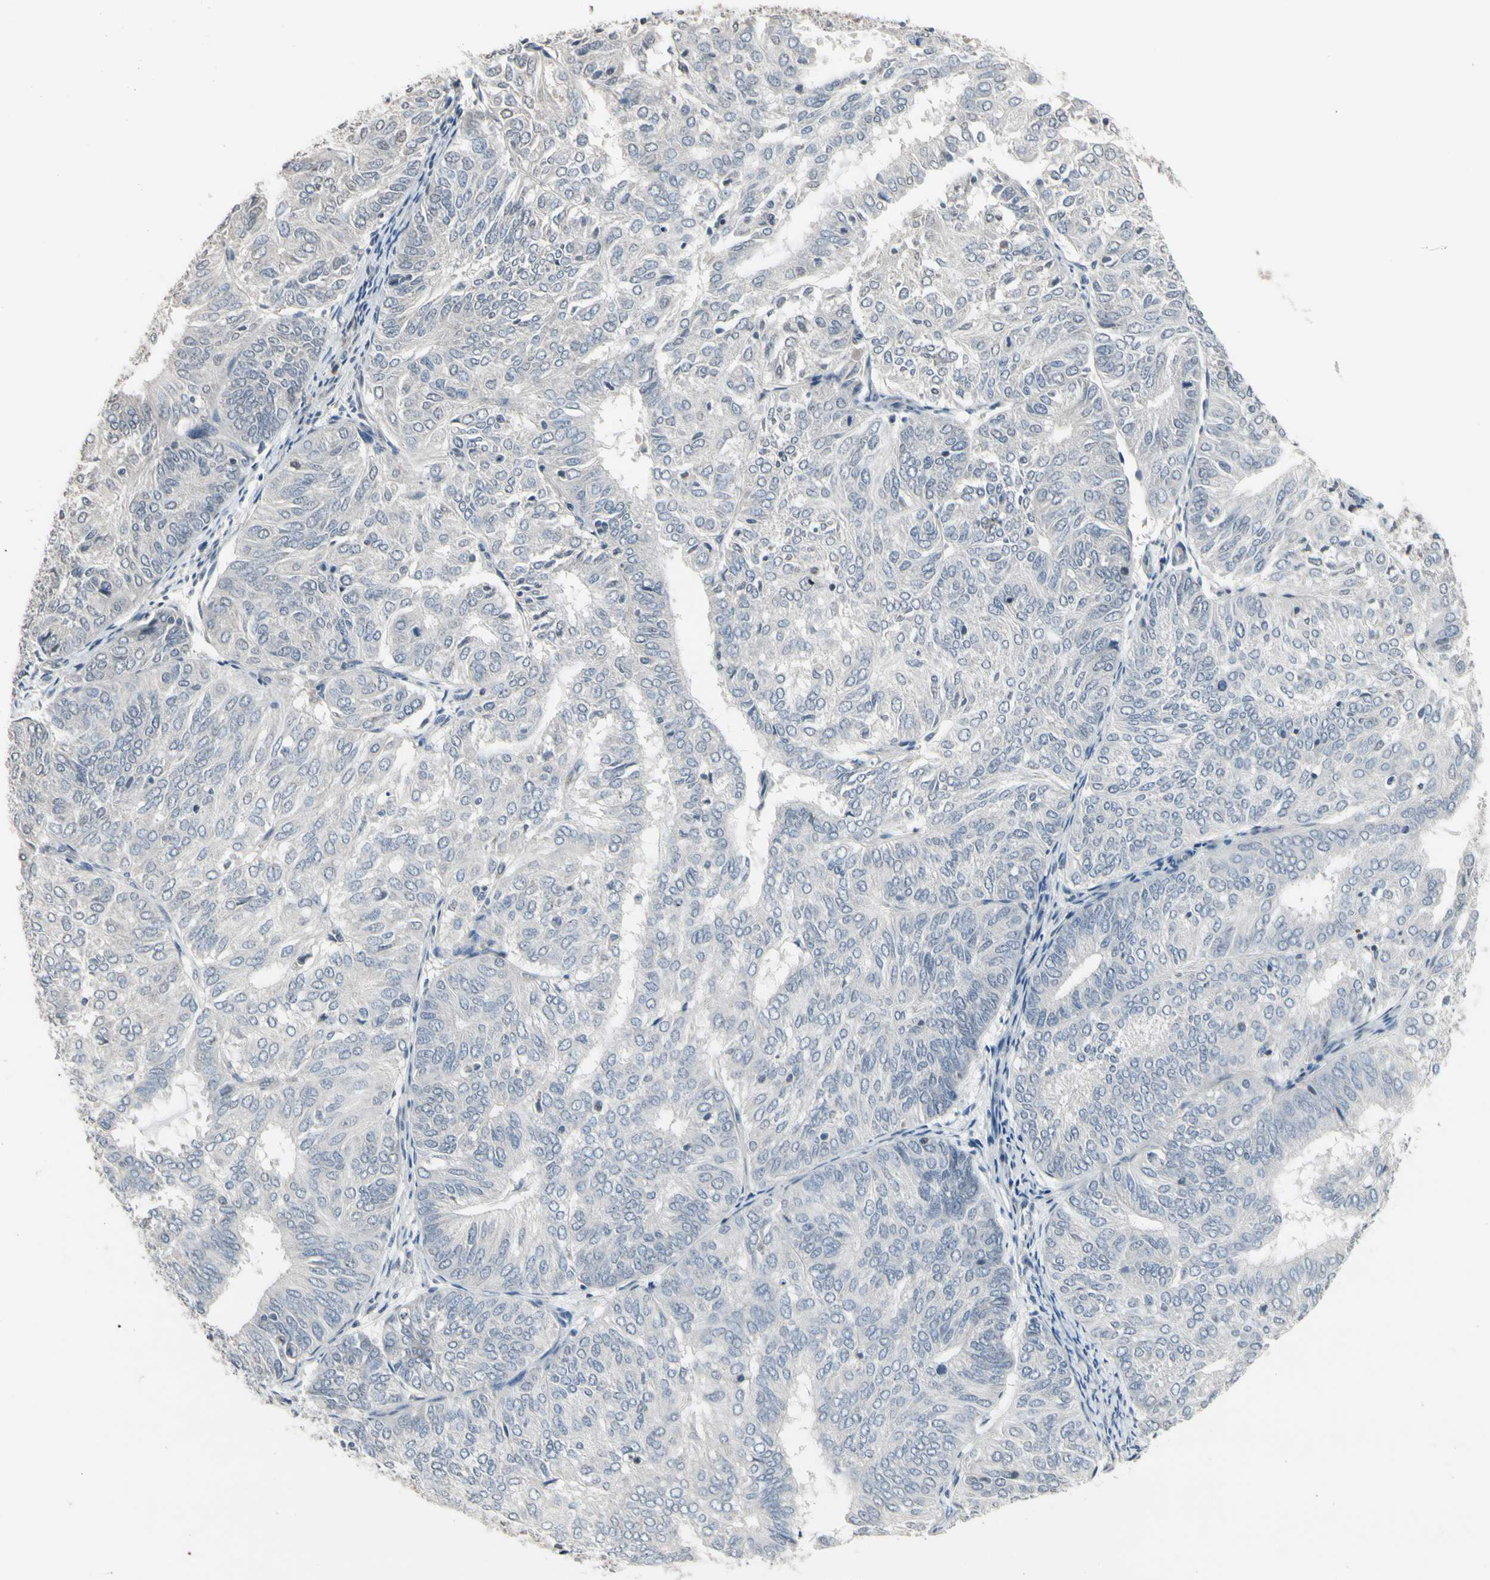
{"staining": {"intensity": "negative", "quantity": "none", "location": "none"}, "tissue": "endometrial cancer", "cell_type": "Tumor cells", "image_type": "cancer", "snomed": [{"axis": "morphology", "description": "Adenocarcinoma, NOS"}, {"axis": "topography", "description": "Uterus"}], "caption": "Tumor cells are negative for brown protein staining in endometrial cancer (adenocarcinoma). (Brightfield microscopy of DAB (3,3'-diaminobenzidine) IHC at high magnification).", "gene": "SV2A", "patient": {"sex": "female", "age": 60}}